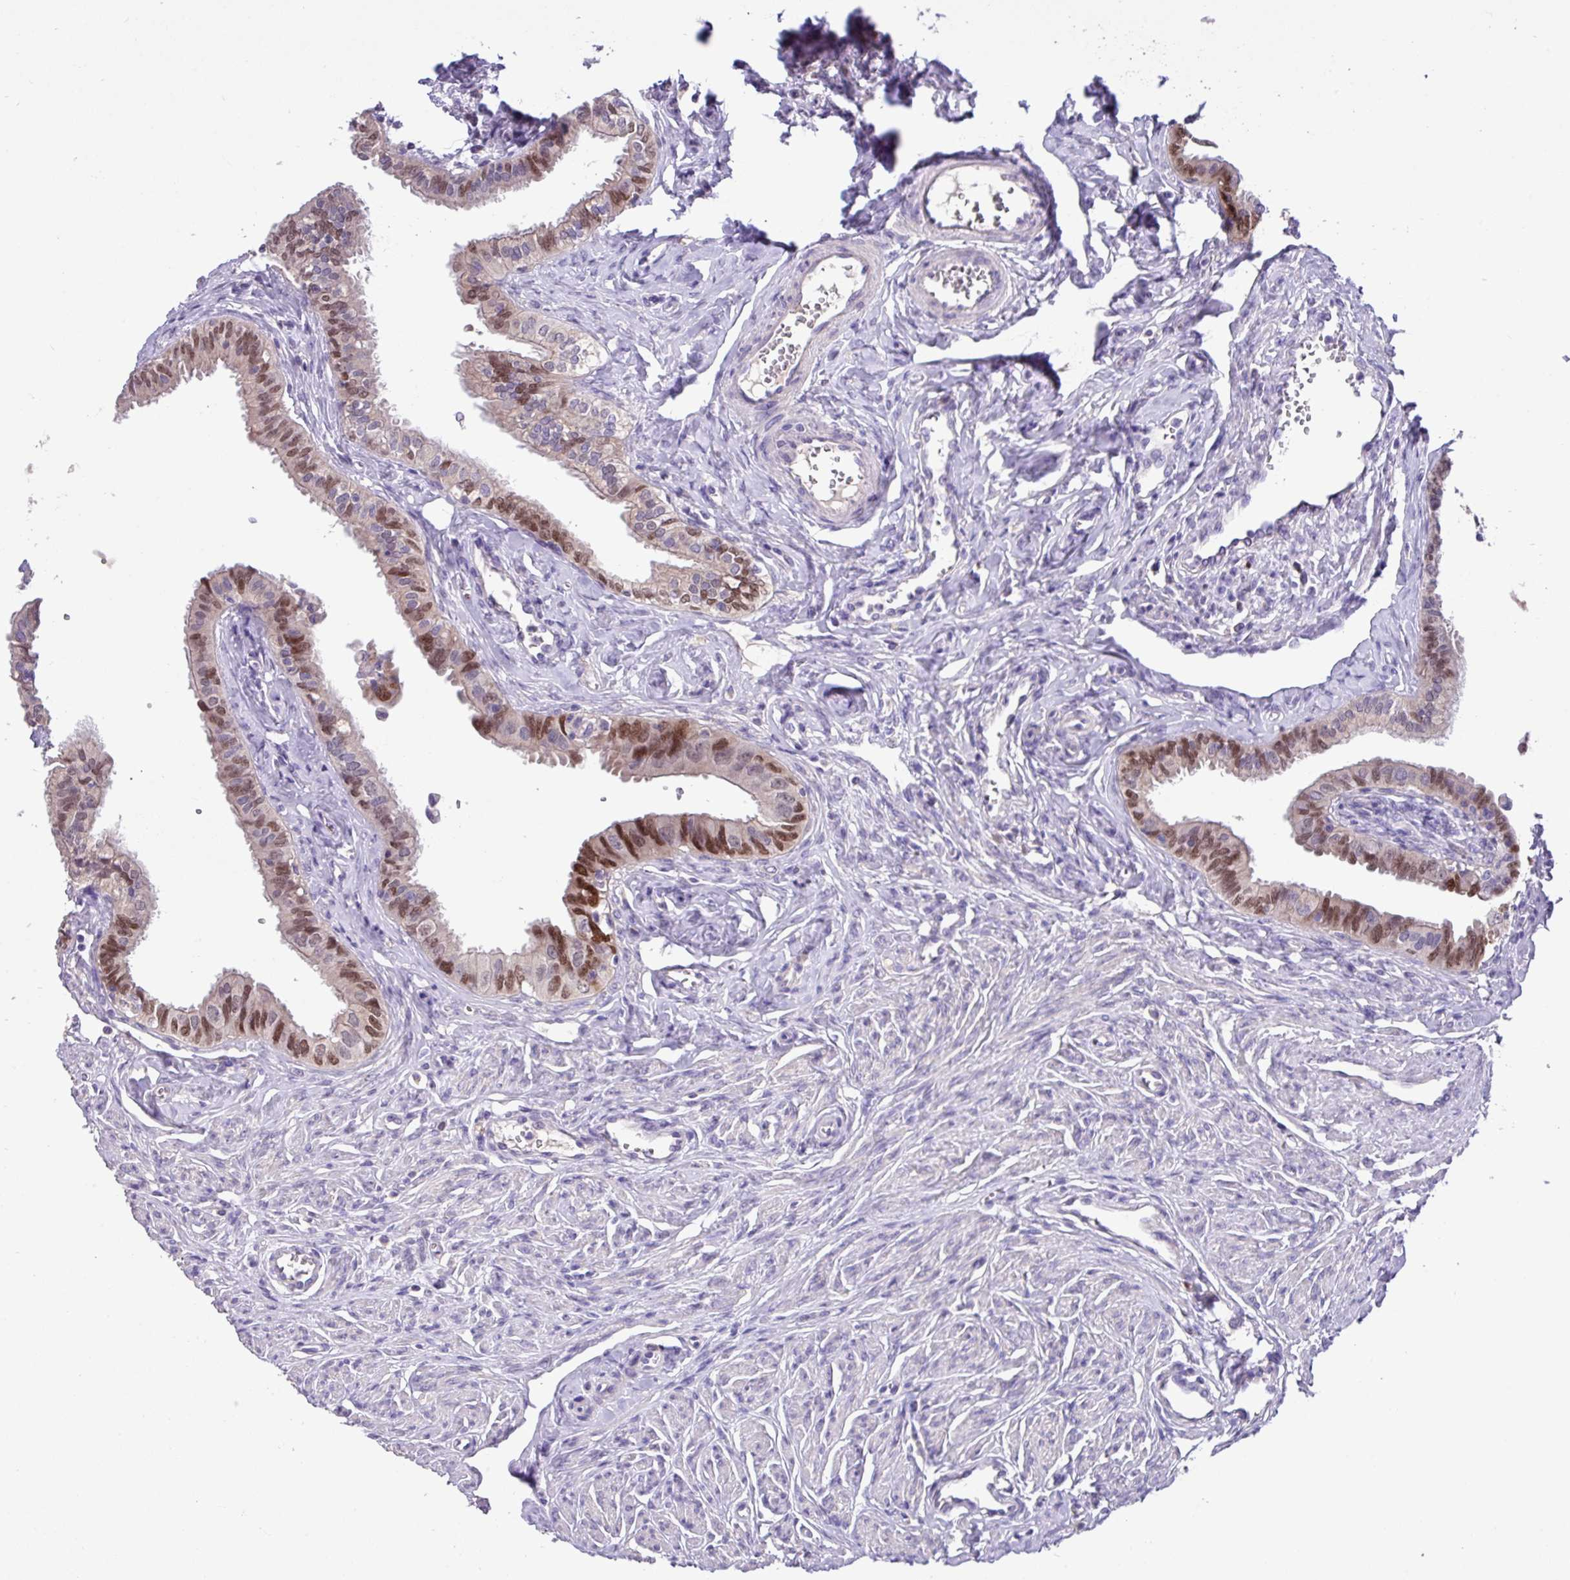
{"staining": {"intensity": "moderate", "quantity": "25%-75%", "location": "nuclear"}, "tissue": "fallopian tube", "cell_type": "Glandular cells", "image_type": "normal", "snomed": [{"axis": "morphology", "description": "Normal tissue, NOS"}, {"axis": "morphology", "description": "Carcinoma, NOS"}, {"axis": "topography", "description": "Fallopian tube"}, {"axis": "topography", "description": "Ovary"}], "caption": "Moderate nuclear staining is identified in approximately 25%-75% of glandular cells in benign fallopian tube.", "gene": "PAX8", "patient": {"sex": "female", "age": 59}}